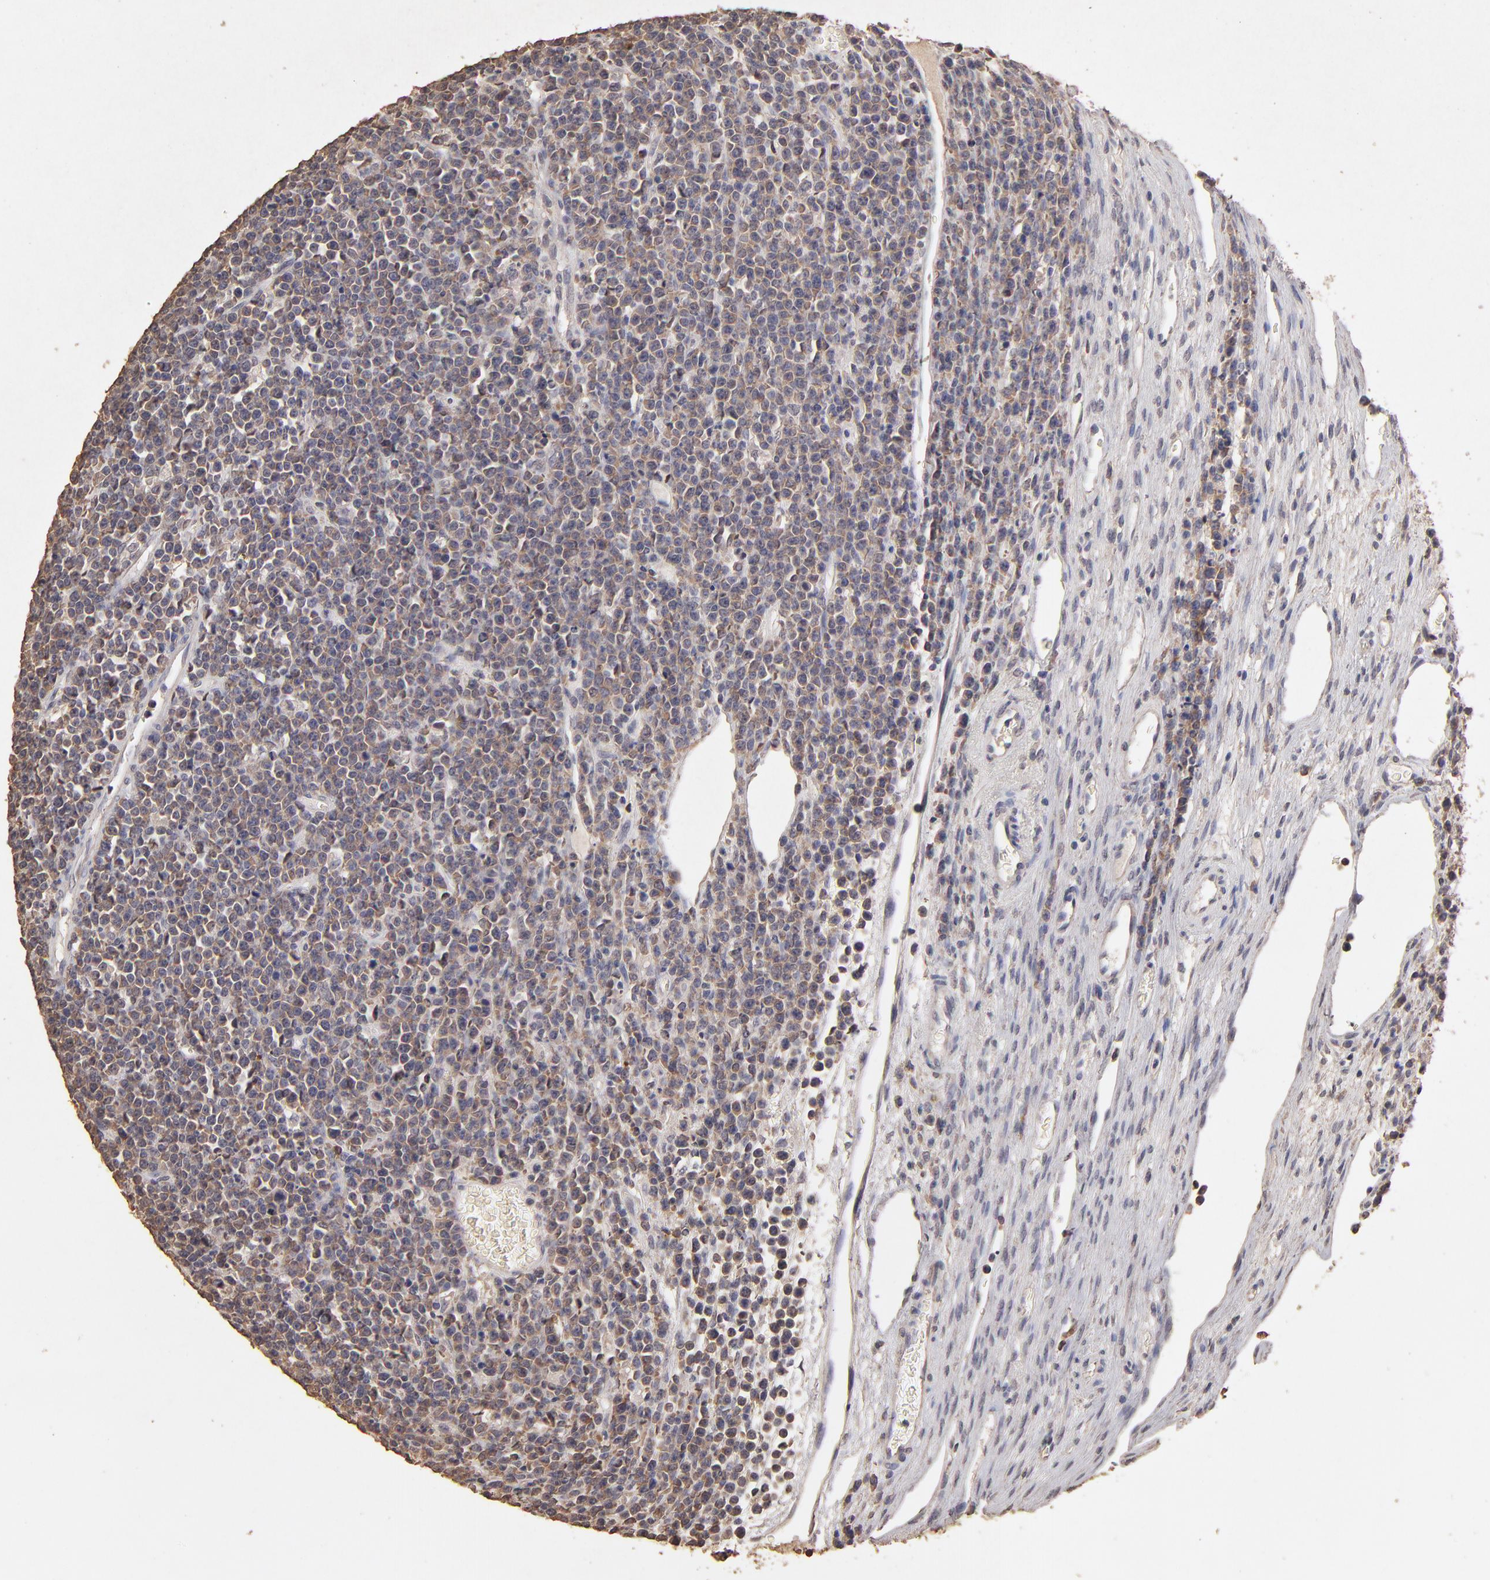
{"staining": {"intensity": "moderate", "quantity": ">75%", "location": "cytoplasmic/membranous"}, "tissue": "lymphoma", "cell_type": "Tumor cells", "image_type": "cancer", "snomed": [{"axis": "morphology", "description": "Malignant lymphoma, non-Hodgkin's type, High grade"}, {"axis": "topography", "description": "Ovary"}], "caption": "An image of human lymphoma stained for a protein exhibits moderate cytoplasmic/membranous brown staining in tumor cells. The staining was performed using DAB (3,3'-diaminobenzidine) to visualize the protein expression in brown, while the nuclei were stained in blue with hematoxylin (Magnification: 20x).", "gene": "OPHN1", "patient": {"sex": "female", "age": 56}}